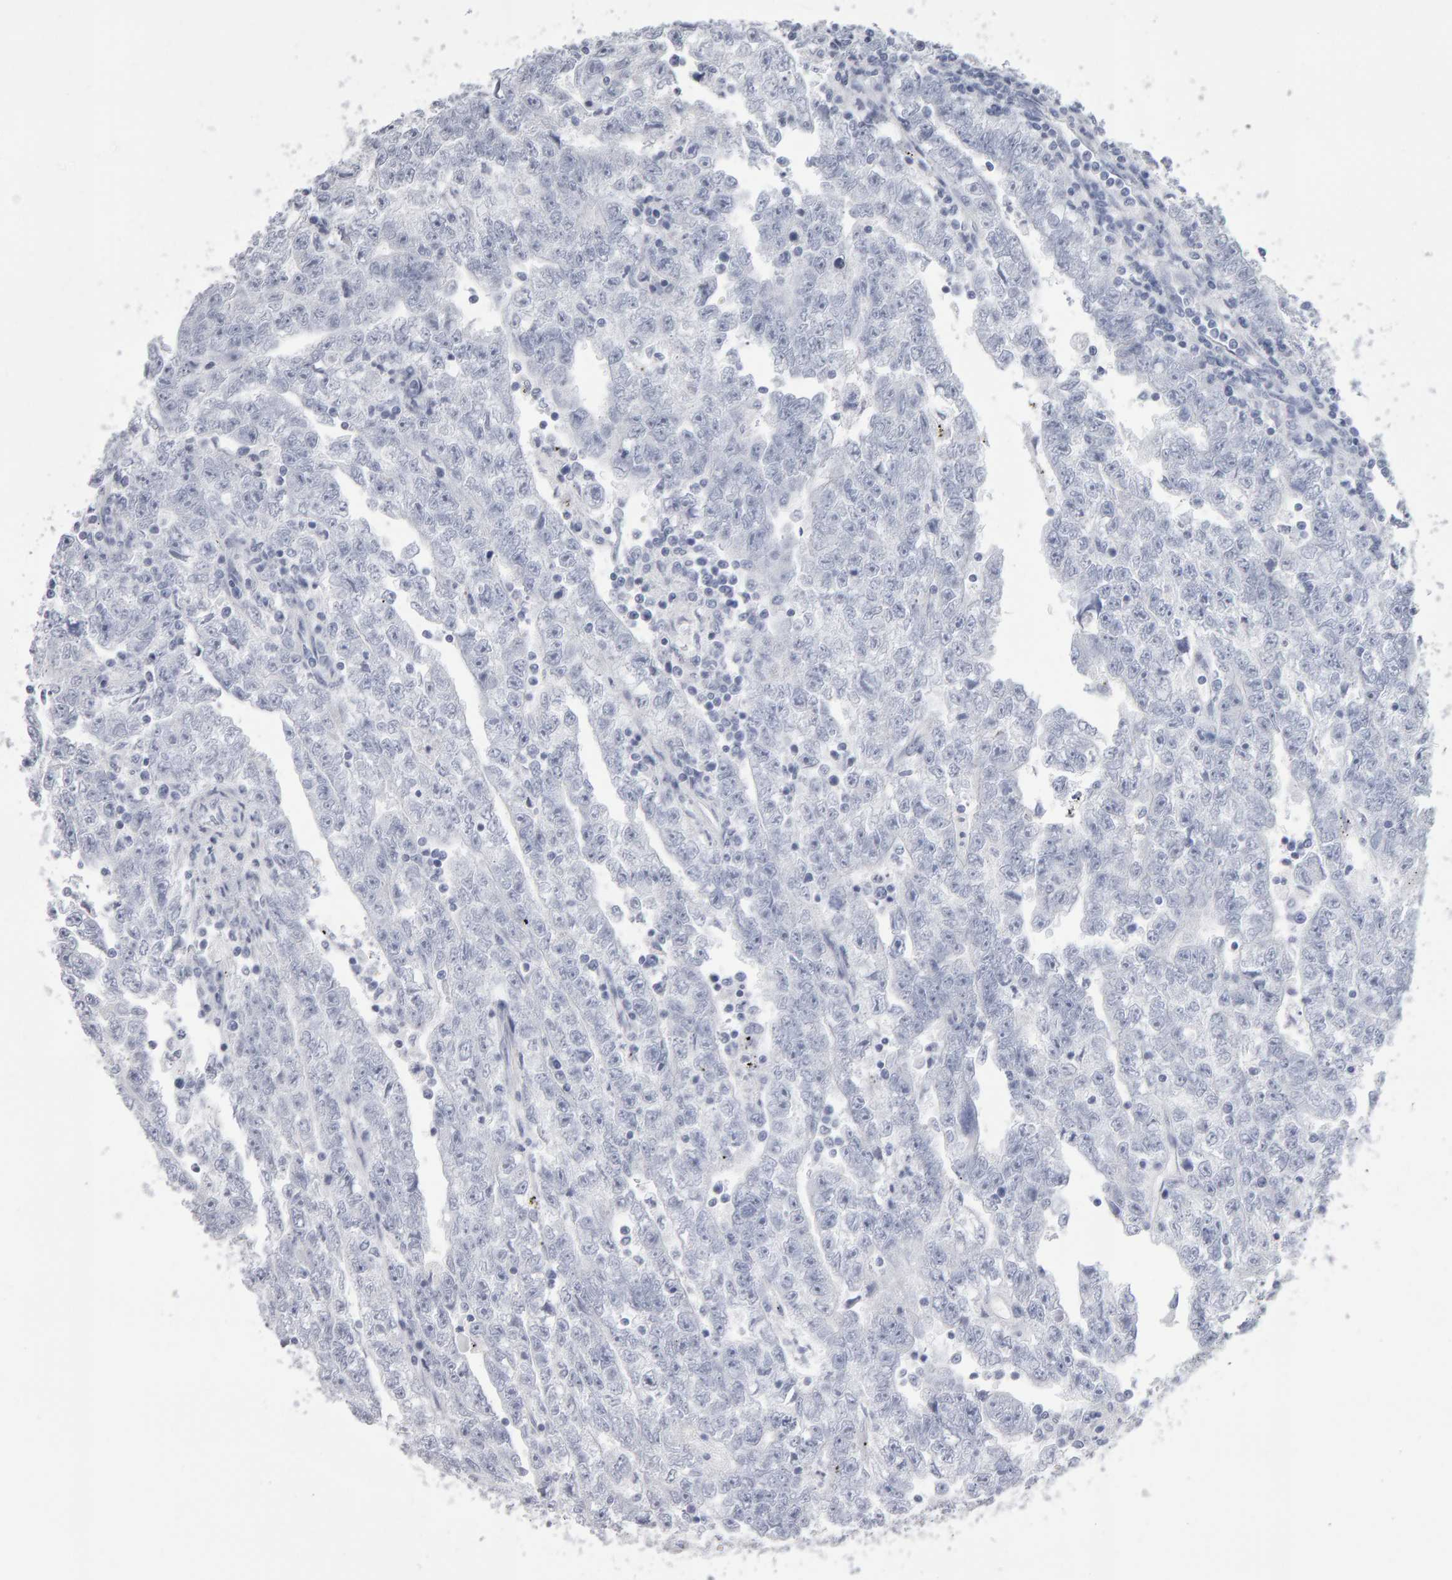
{"staining": {"intensity": "negative", "quantity": "none", "location": "none"}, "tissue": "testis cancer", "cell_type": "Tumor cells", "image_type": "cancer", "snomed": [{"axis": "morphology", "description": "Carcinoma, Embryonal, NOS"}, {"axis": "topography", "description": "Testis"}], "caption": "Immunohistochemistry (IHC) image of human testis embryonal carcinoma stained for a protein (brown), which exhibits no expression in tumor cells.", "gene": "NCDN", "patient": {"sex": "male", "age": 25}}